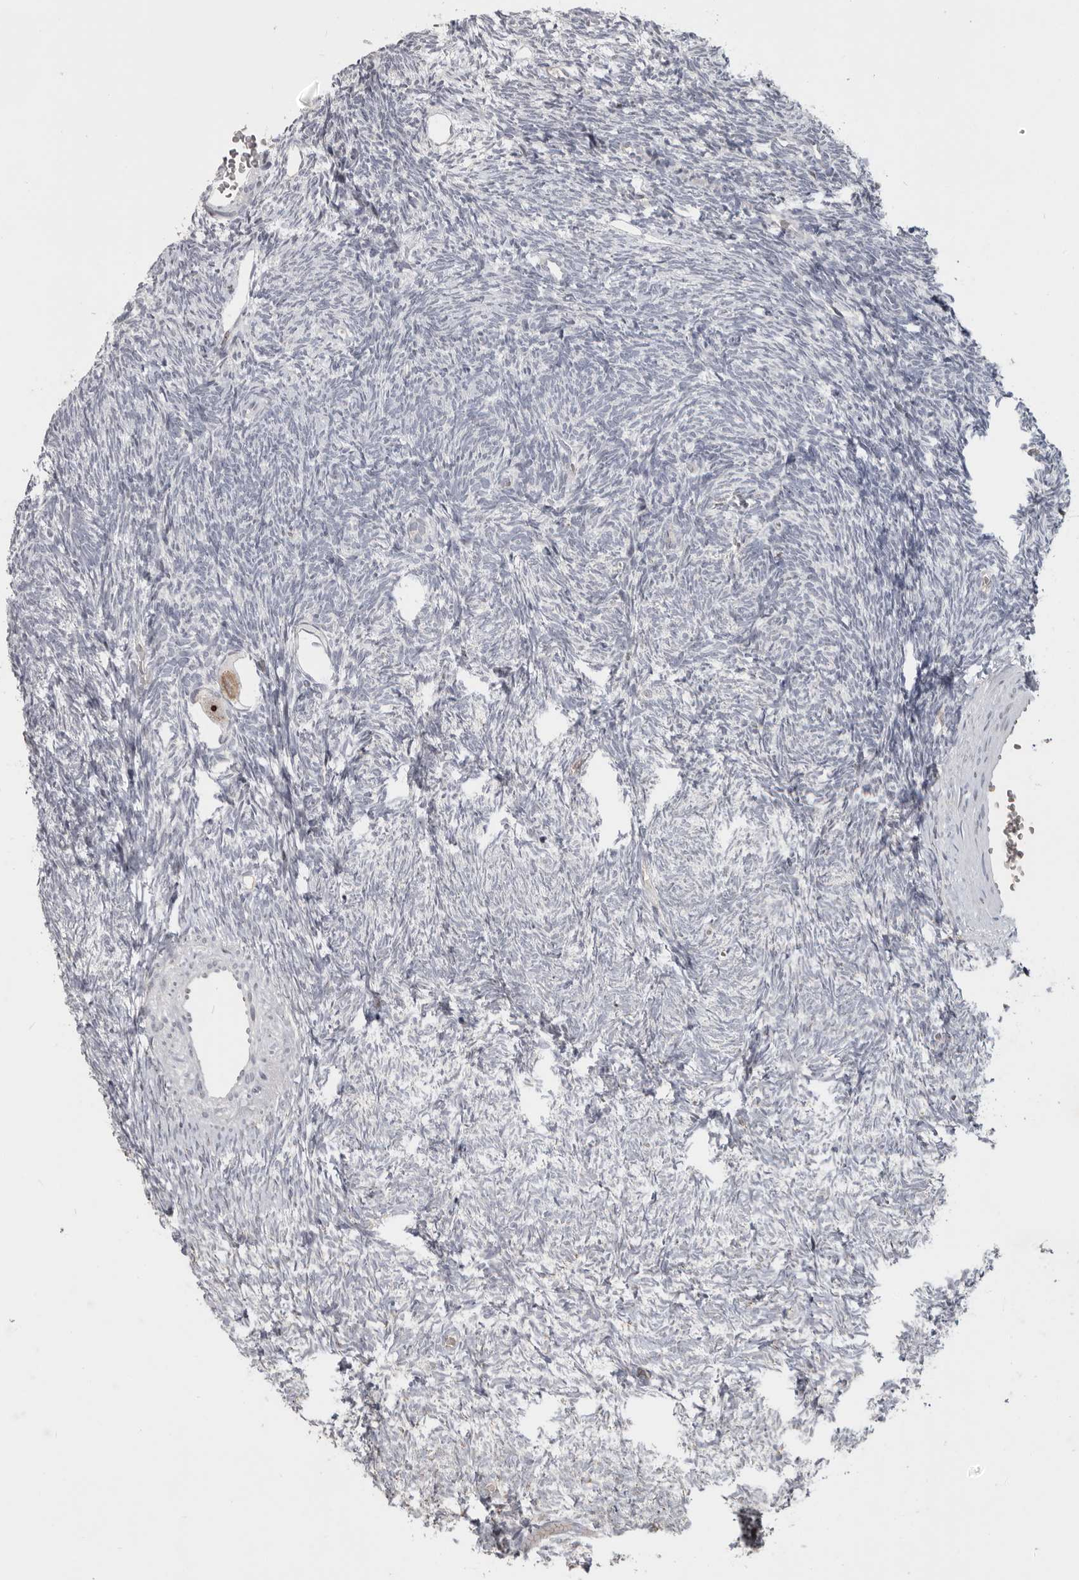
{"staining": {"intensity": "moderate", "quantity": "<25%", "location": "nuclear"}, "tissue": "ovary", "cell_type": "Follicle cells", "image_type": "normal", "snomed": [{"axis": "morphology", "description": "Normal tissue, NOS"}, {"axis": "topography", "description": "Ovary"}], "caption": "Unremarkable ovary was stained to show a protein in brown. There is low levels of moderate nuclear staining in approximately <25% of follicle cells. (DAB (3,3'-diaminobenzidine) IHC, brown staining for protein, blue staining for nuclei).", "gene": "PCMTD1", "patient": {"sex": "female", "age": 34}}